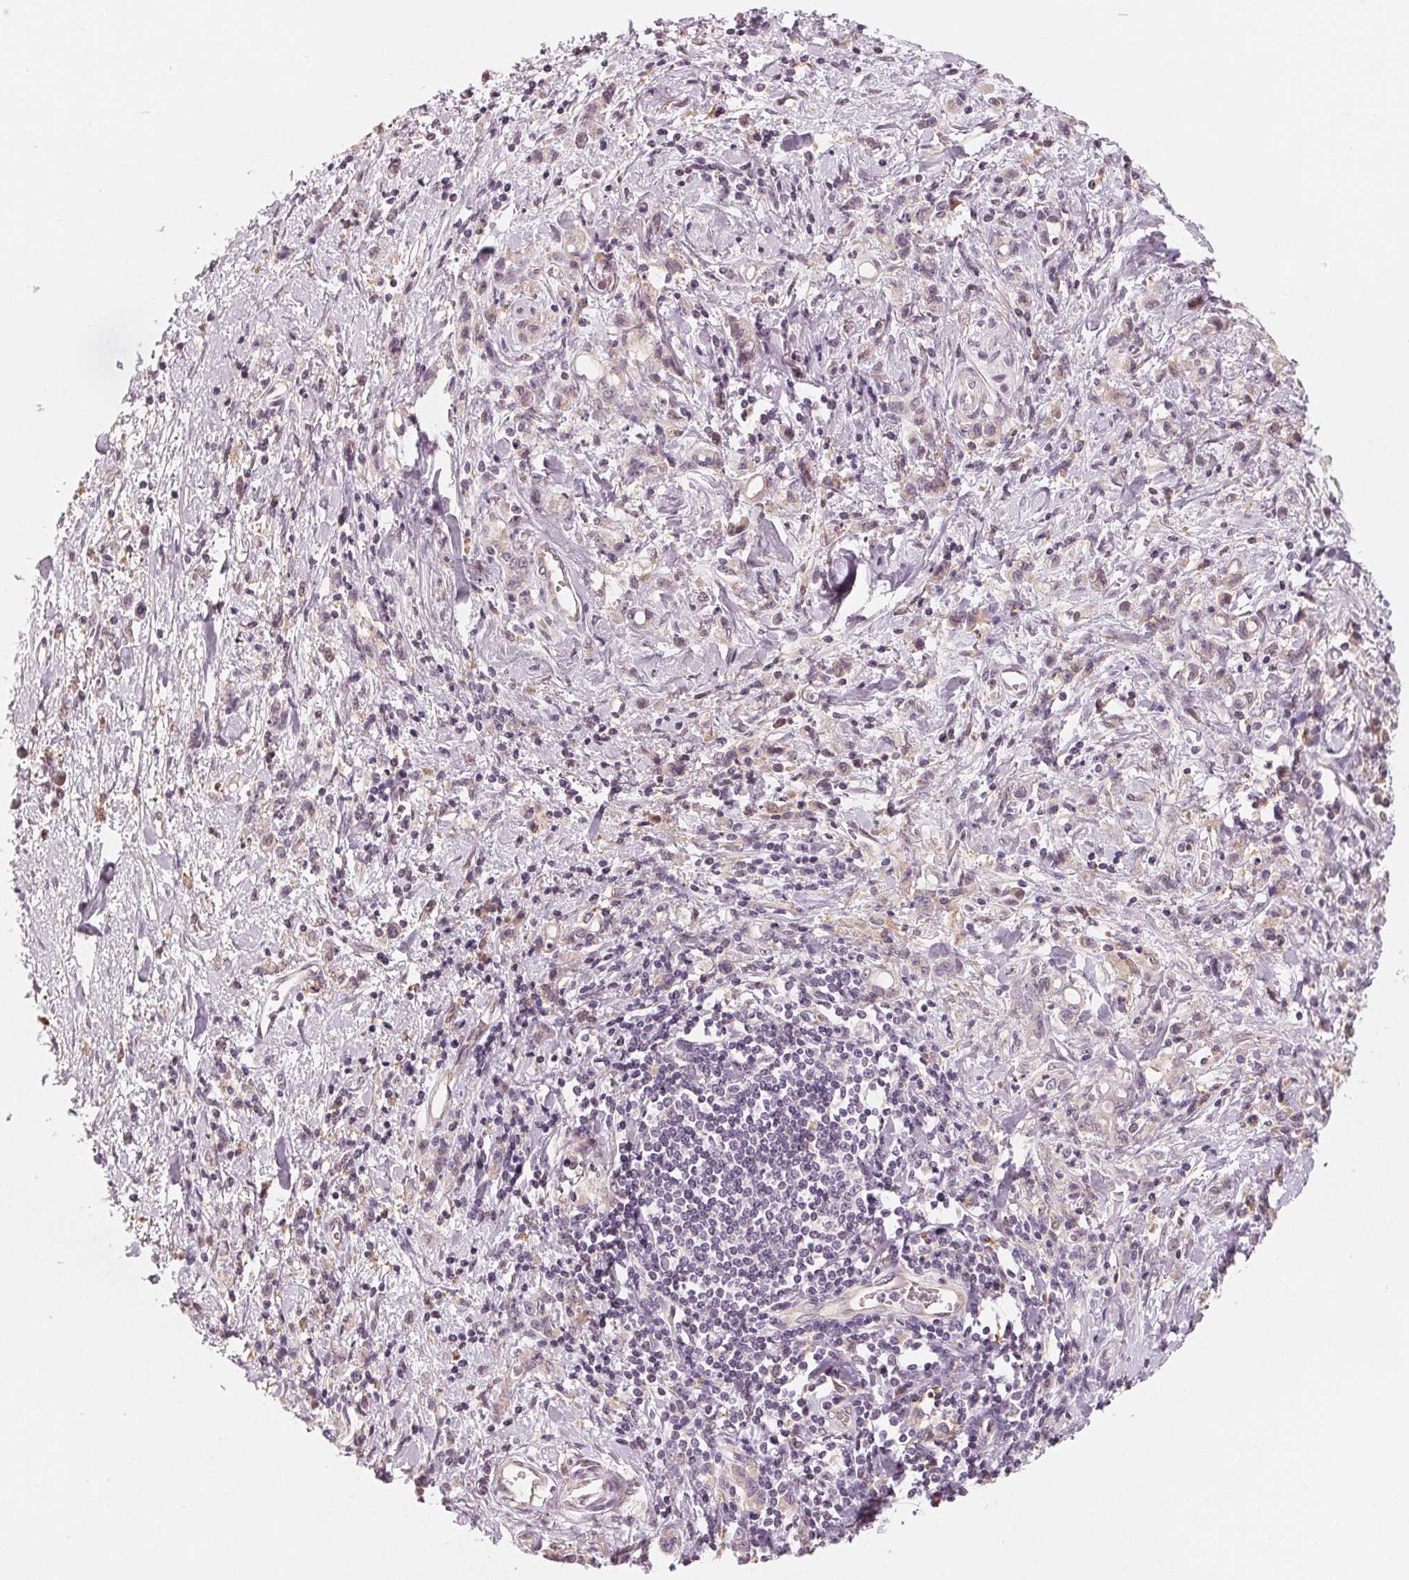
{"staining": {"intensity": "weak", "quantity": "<25%", "location": "cytoplasmic/membranous"}, "tissue": "stomach cancer", "cell_type": "Tumor cells", "image_type": "cancer", "snomed": [{"axis": "morphology", "description": "Adenocarcinoma, NOS"}, {"axis": "topography", "description": "Stomach"}], "caption": "Immunohistochemistry (IHC) micrograph of human stomach cancer stained for a protein (brown), which reveals no positivity in tumor cells. The staining was performed using DAB to visualize the protein expression in brown, while the nuclei were stained in blue with hematoxylin (Magnification: 20x).", "gene": "IL9R", "patient": {"sex": "male", "age": 77}}